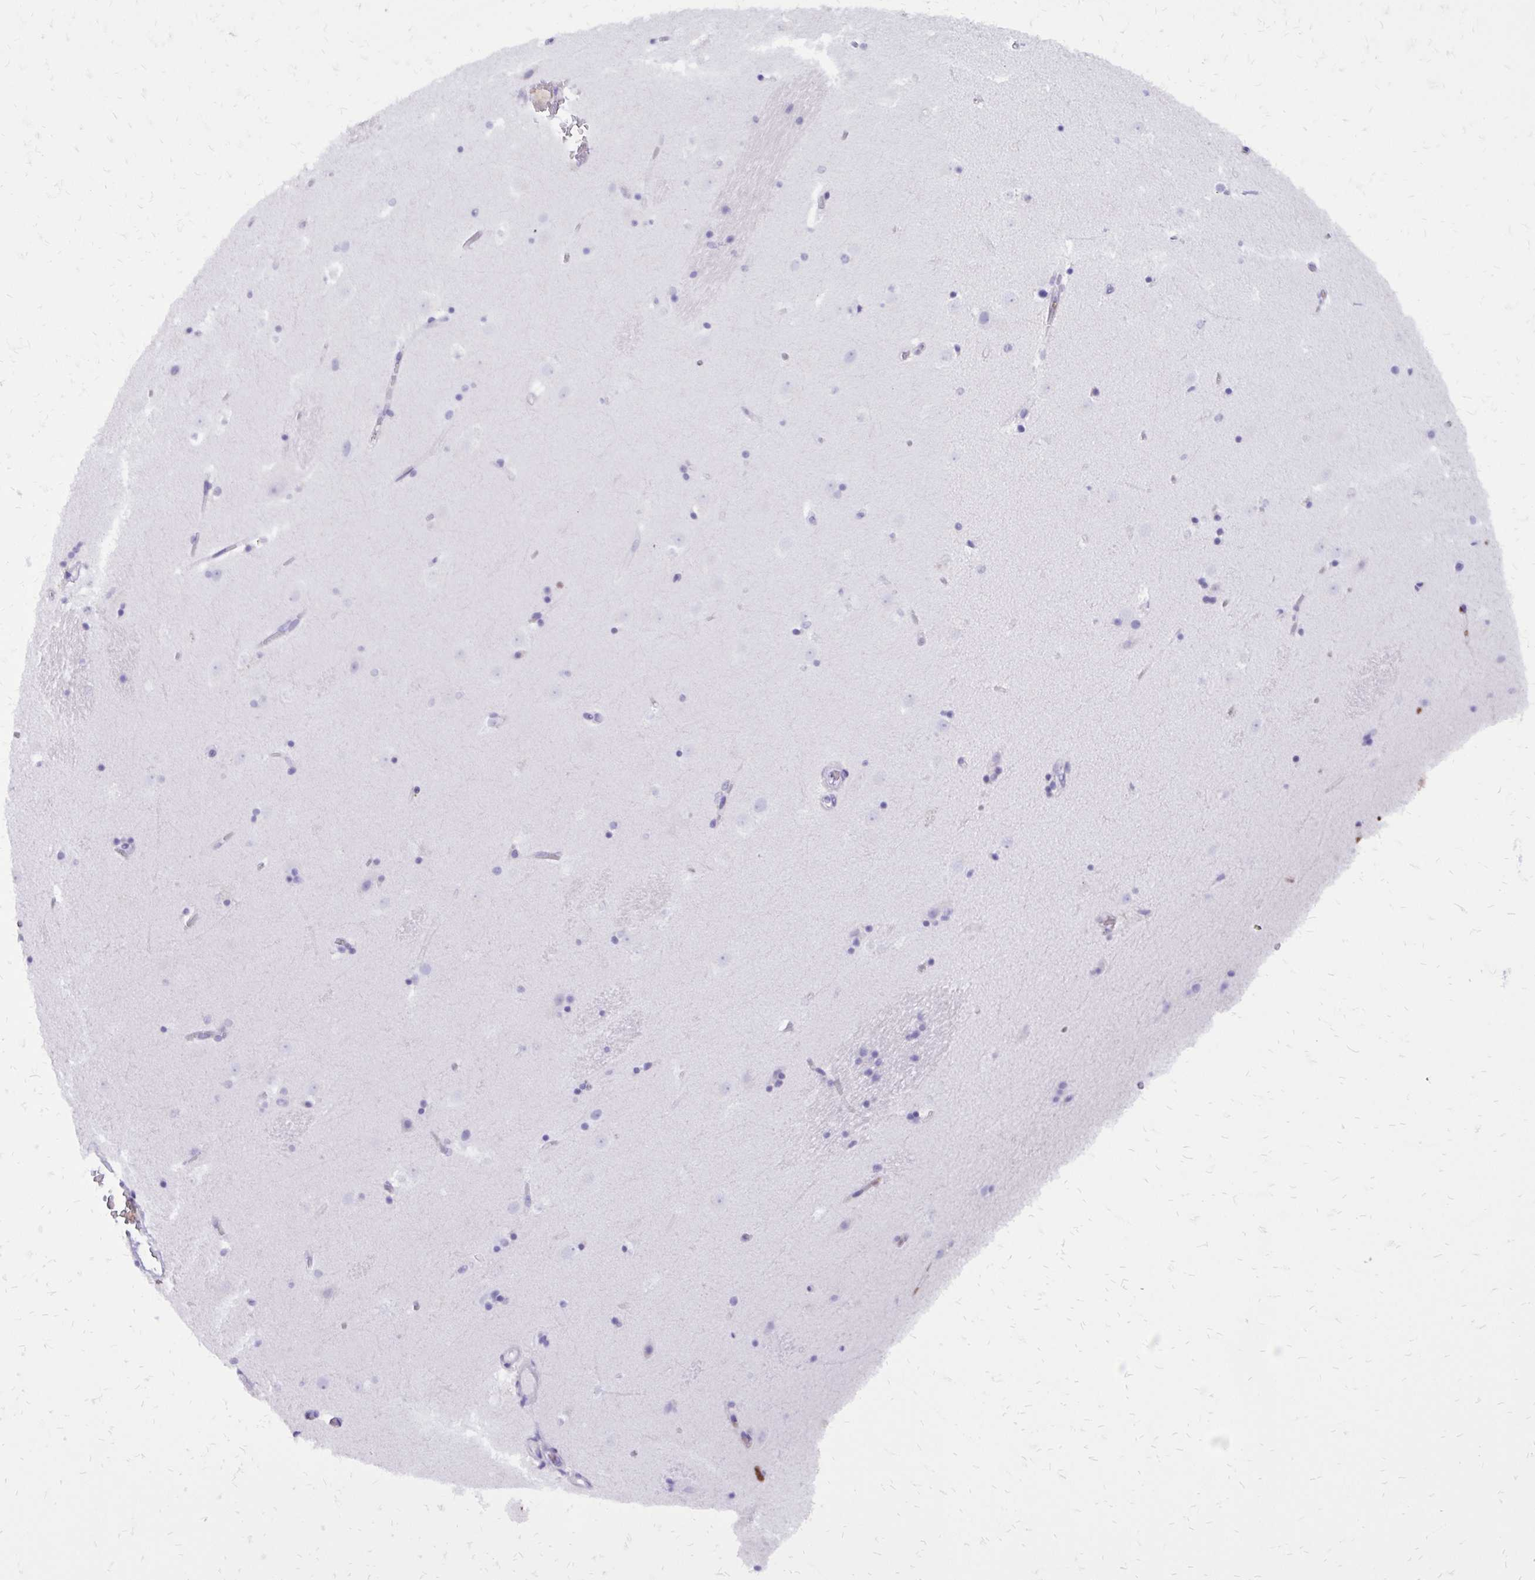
{"staining": {"intensity": "negative", "quantity": "none", "location": "none"}, "tissue": "caudate", "cell_type": "Glial cells", "image_type": "normal", "snomed": [{"axis": "morphology", "description": "Normal tissue, NOS"}, {"axis": "topography", "description": "Lateral ventricle wall"}], "caption": "Immunohistochemical staining of benign caudate displays no significant positivity in glial cells.", "gene": "CAT", "patient": {"sex": "male", "age": 37}}